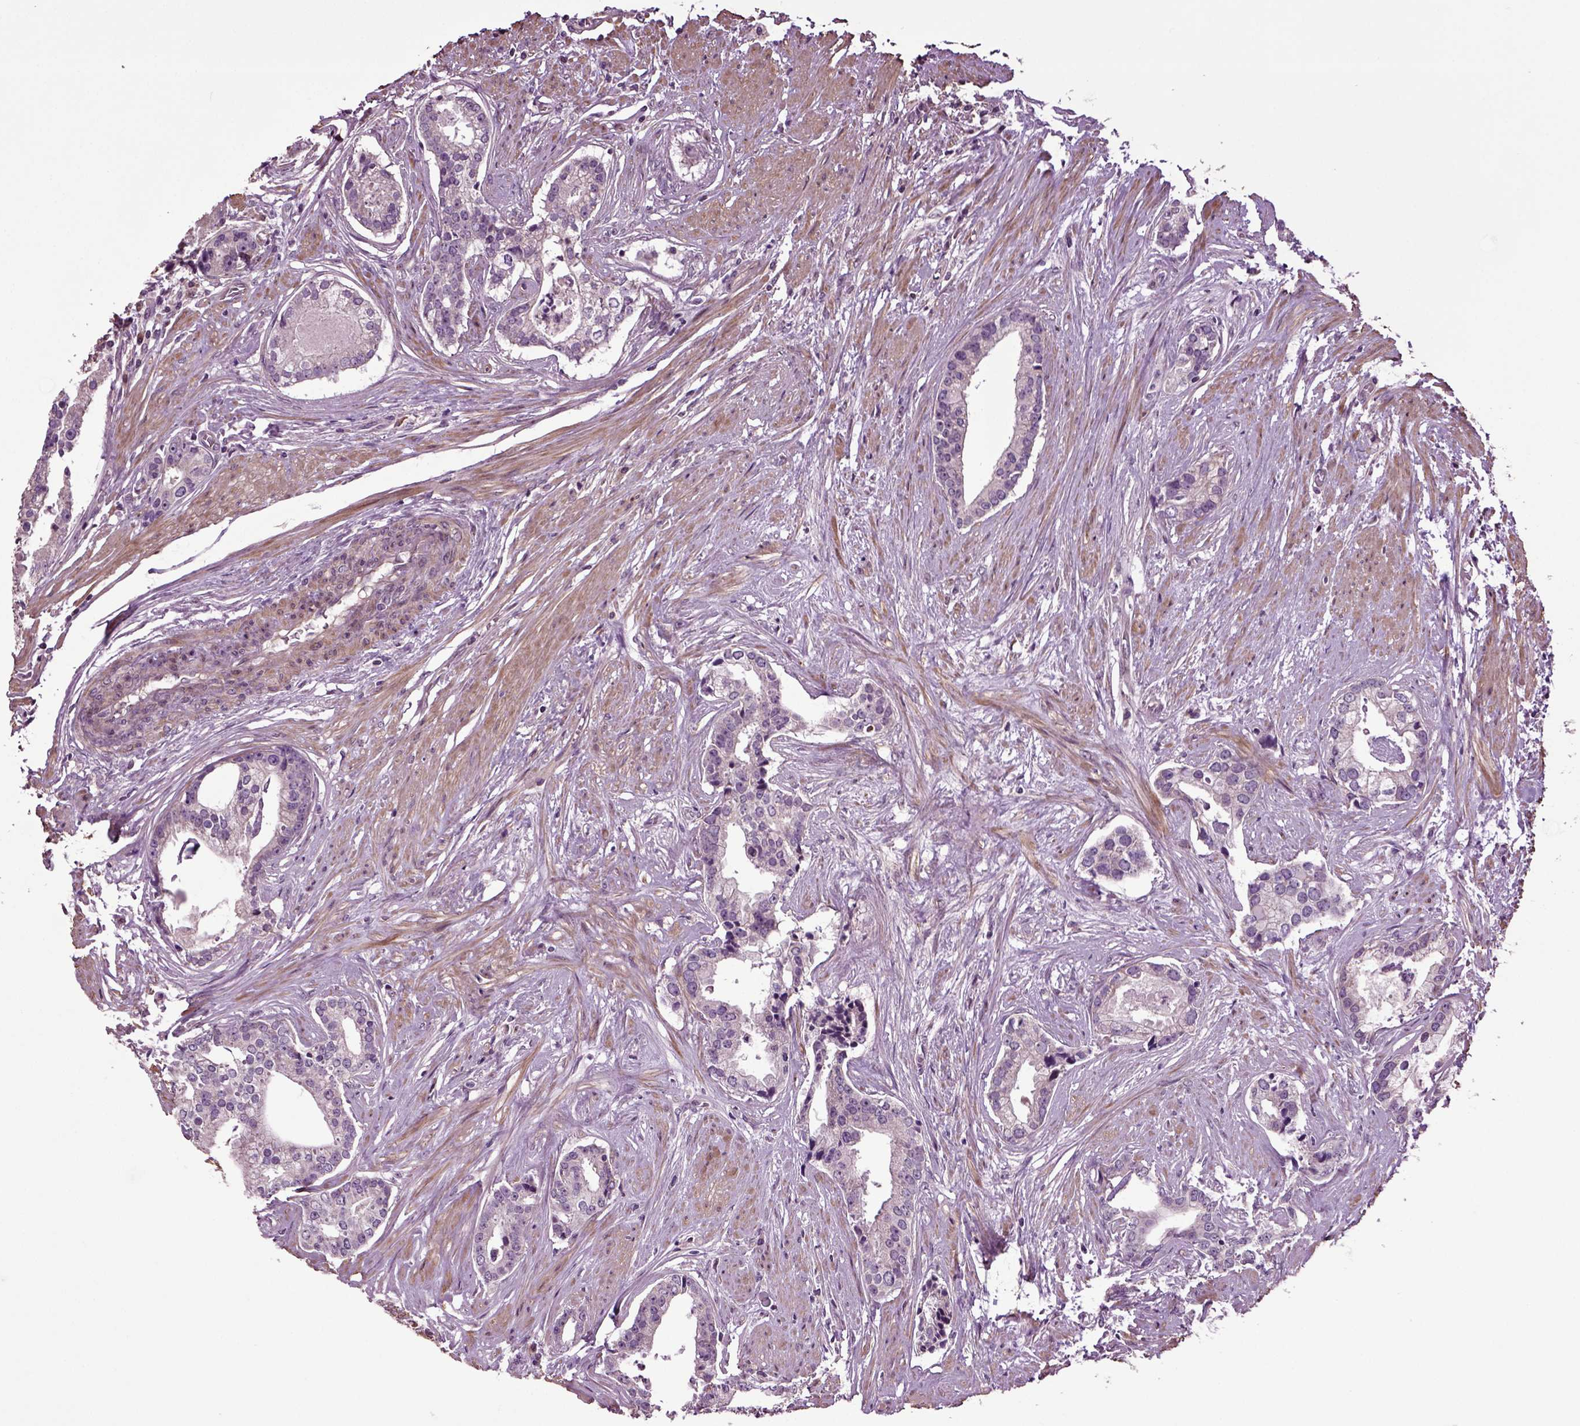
{"staining": {"intensity": "negative", "quantity": "none", "location": "none"}, "tissue": "prostate cancer", "cell_type": "Tumor cells", "image_type": "cancer", "snomed": [{"axis": "morphology", "description": "Adenocarcinoma, NOS"}, {"axis": "topography", "description": "Prostate and seminal vesicle, NOS"}, {"axis": "topography", "description": "Prostate"}], "caption": "Tumor cells show no significant positivity in adenocarcinoma (prostate).", "gene": "HAGHL", "patient": {"sex": "male", "age": 44}}